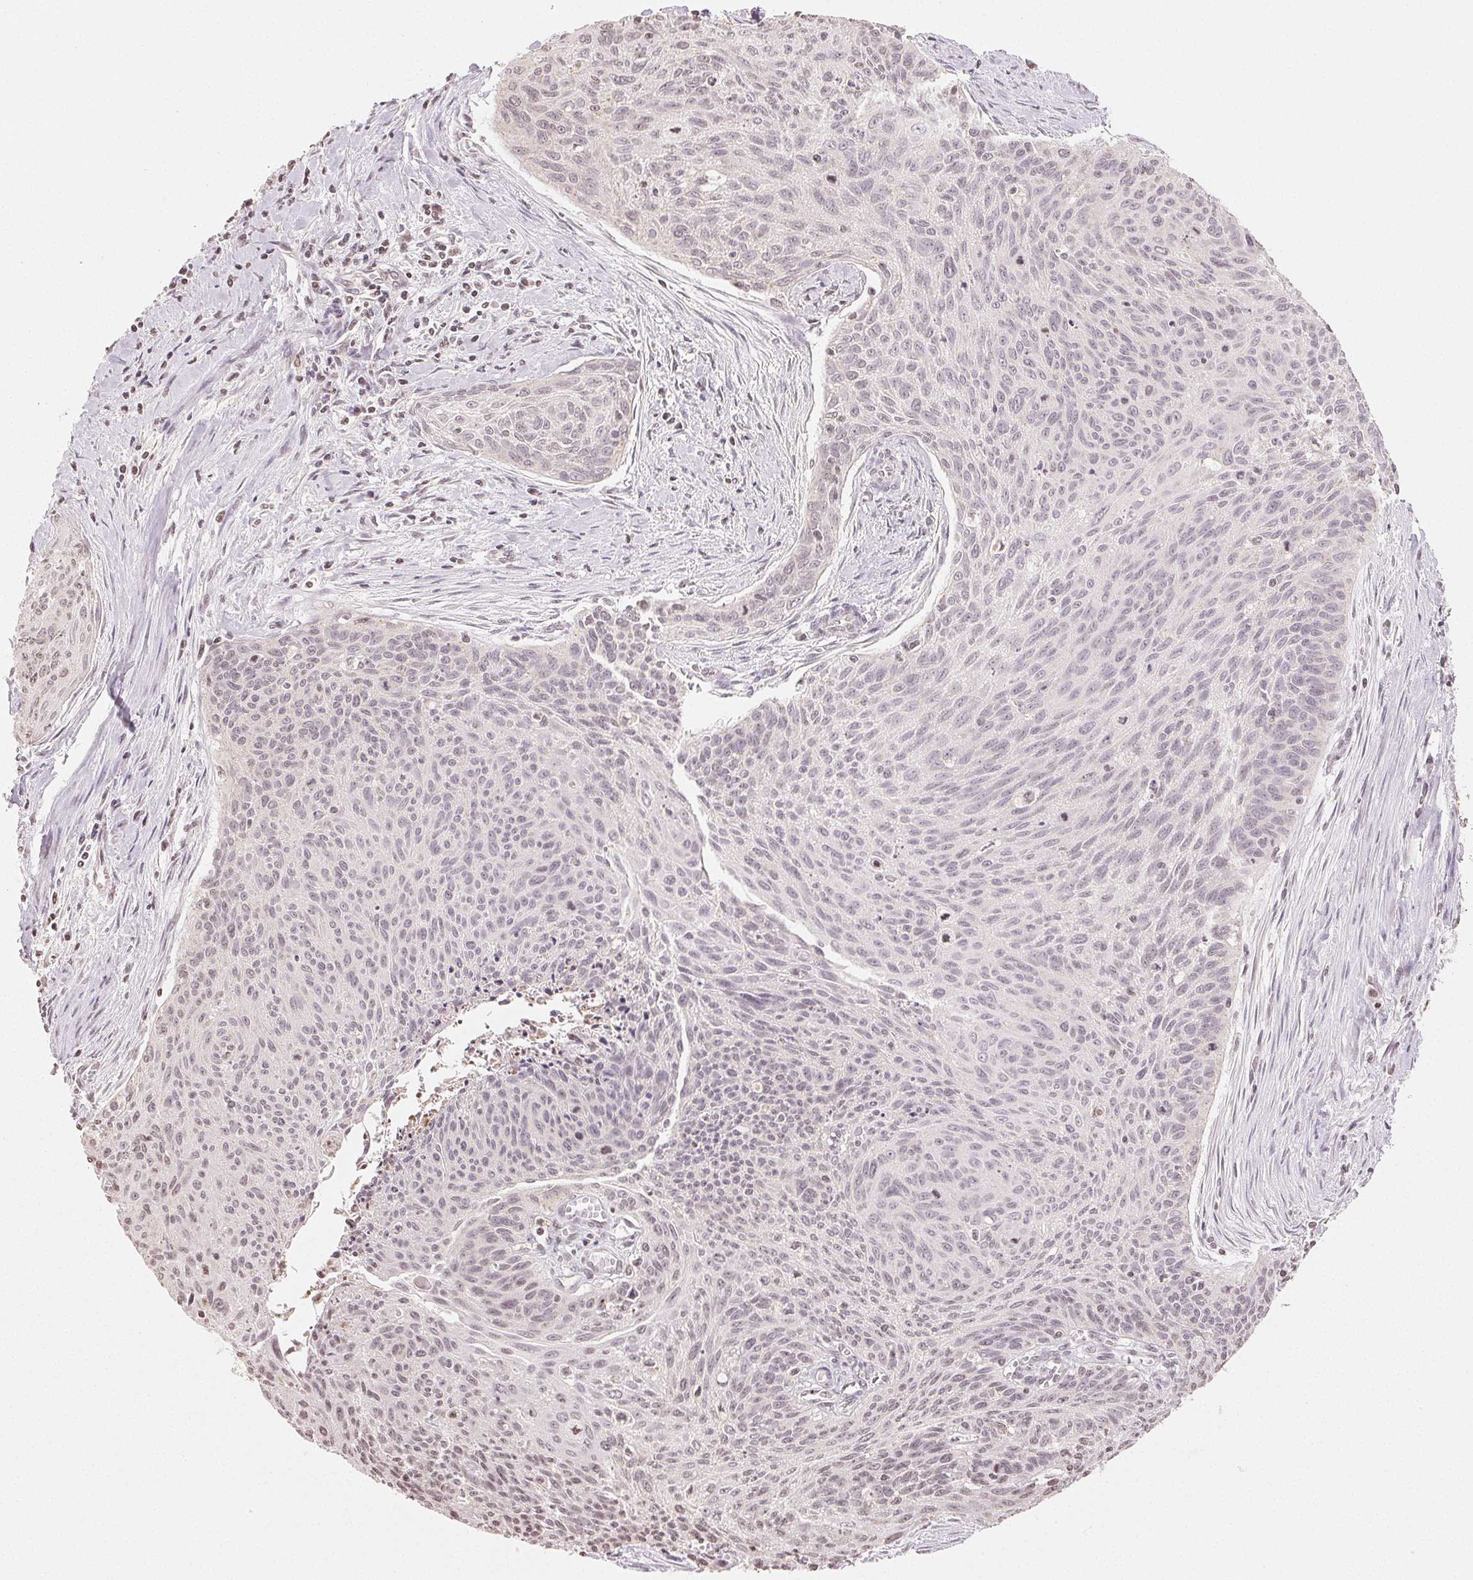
{"staining": {"intensity": "negative", "quantity": "none", "location": "none"}, "tissue": "cervical cancer", "cell_type": "Tumor cells", "image_type": "cancer", "snomed": [{"axis": "morphology", "description": "Squamous cell carcinoma, NOS"}, {"axis": "topography", "description": "Cervix"}], "caption": "High magnification brightfield microscopy of cervical cancer (squamous cell carcinoma) stained with DAB (3,3'-diaminobenzidine) (brown) and counterstained with hematoxylin (blue): tumor cells show no significant expression. (Brightfield microscopy of DAB (3,3'-diaminobenzidine) immunohistochemistry (IHC) at high magnification).", "gene": "TBP", "patient": {"sex": "female", "age": 55}}